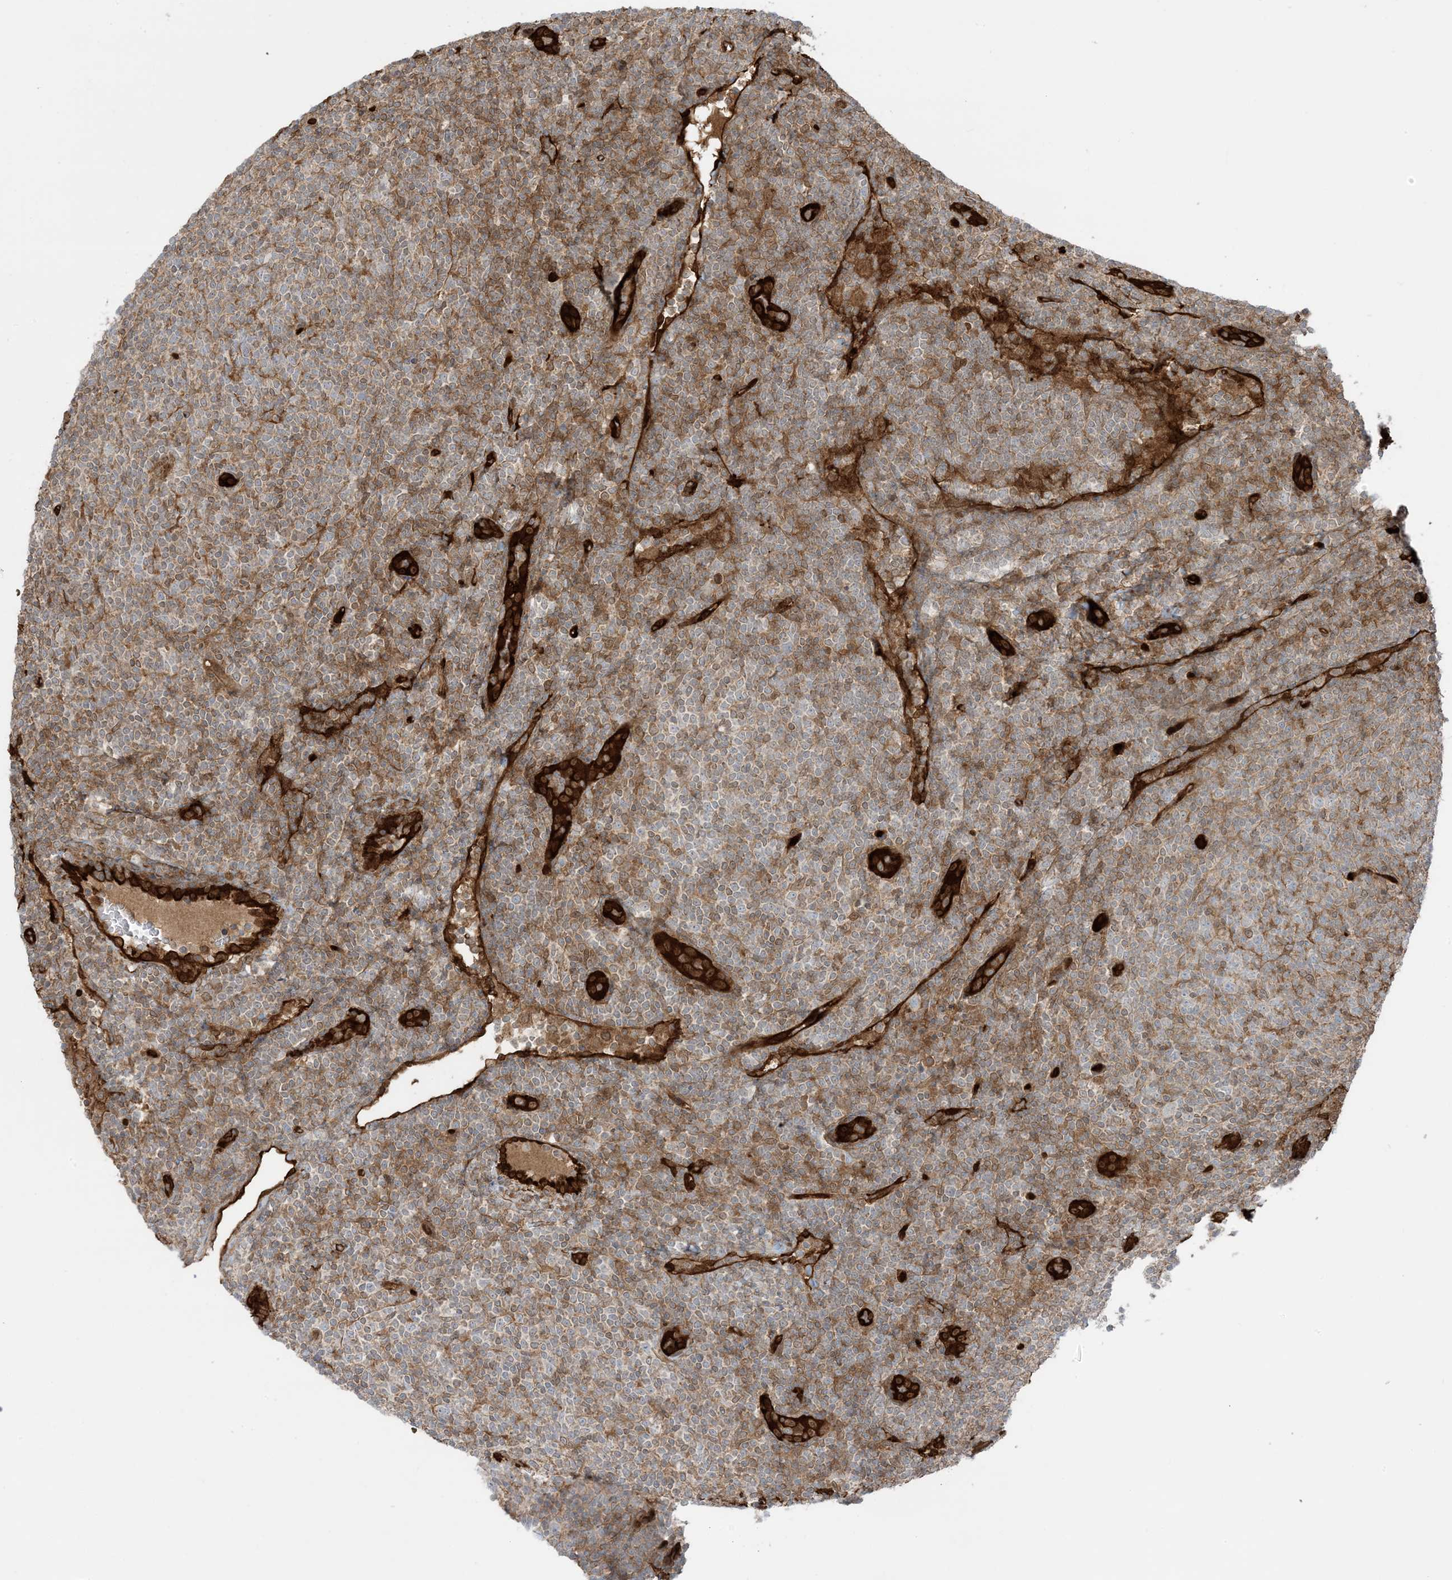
{"staining": {"intensity": "moderate", "quantity": "25%-75%", "location": "cytoplasmic/membranous"}, "tissue": "lymphoma", "cell_type": "Tumor cells", "image_type": "cancer", "snomed": [{"axis": "morphology", "description": "Malignant lymphoma, non-Hodgkin's type, Low grade"}, {"axis": "topography", "description": "Lymph node"}], "caption": "Low-grade malignant lymphoma, non-Hodgkin's type tissue demonstrates moderate cytoplasmic/membranous expression in about 25%-75% of tumor cells, visualized by immunohistochemistry.", "gene": "PPM1F", "patient": {"sex": "male", "age": 66}}